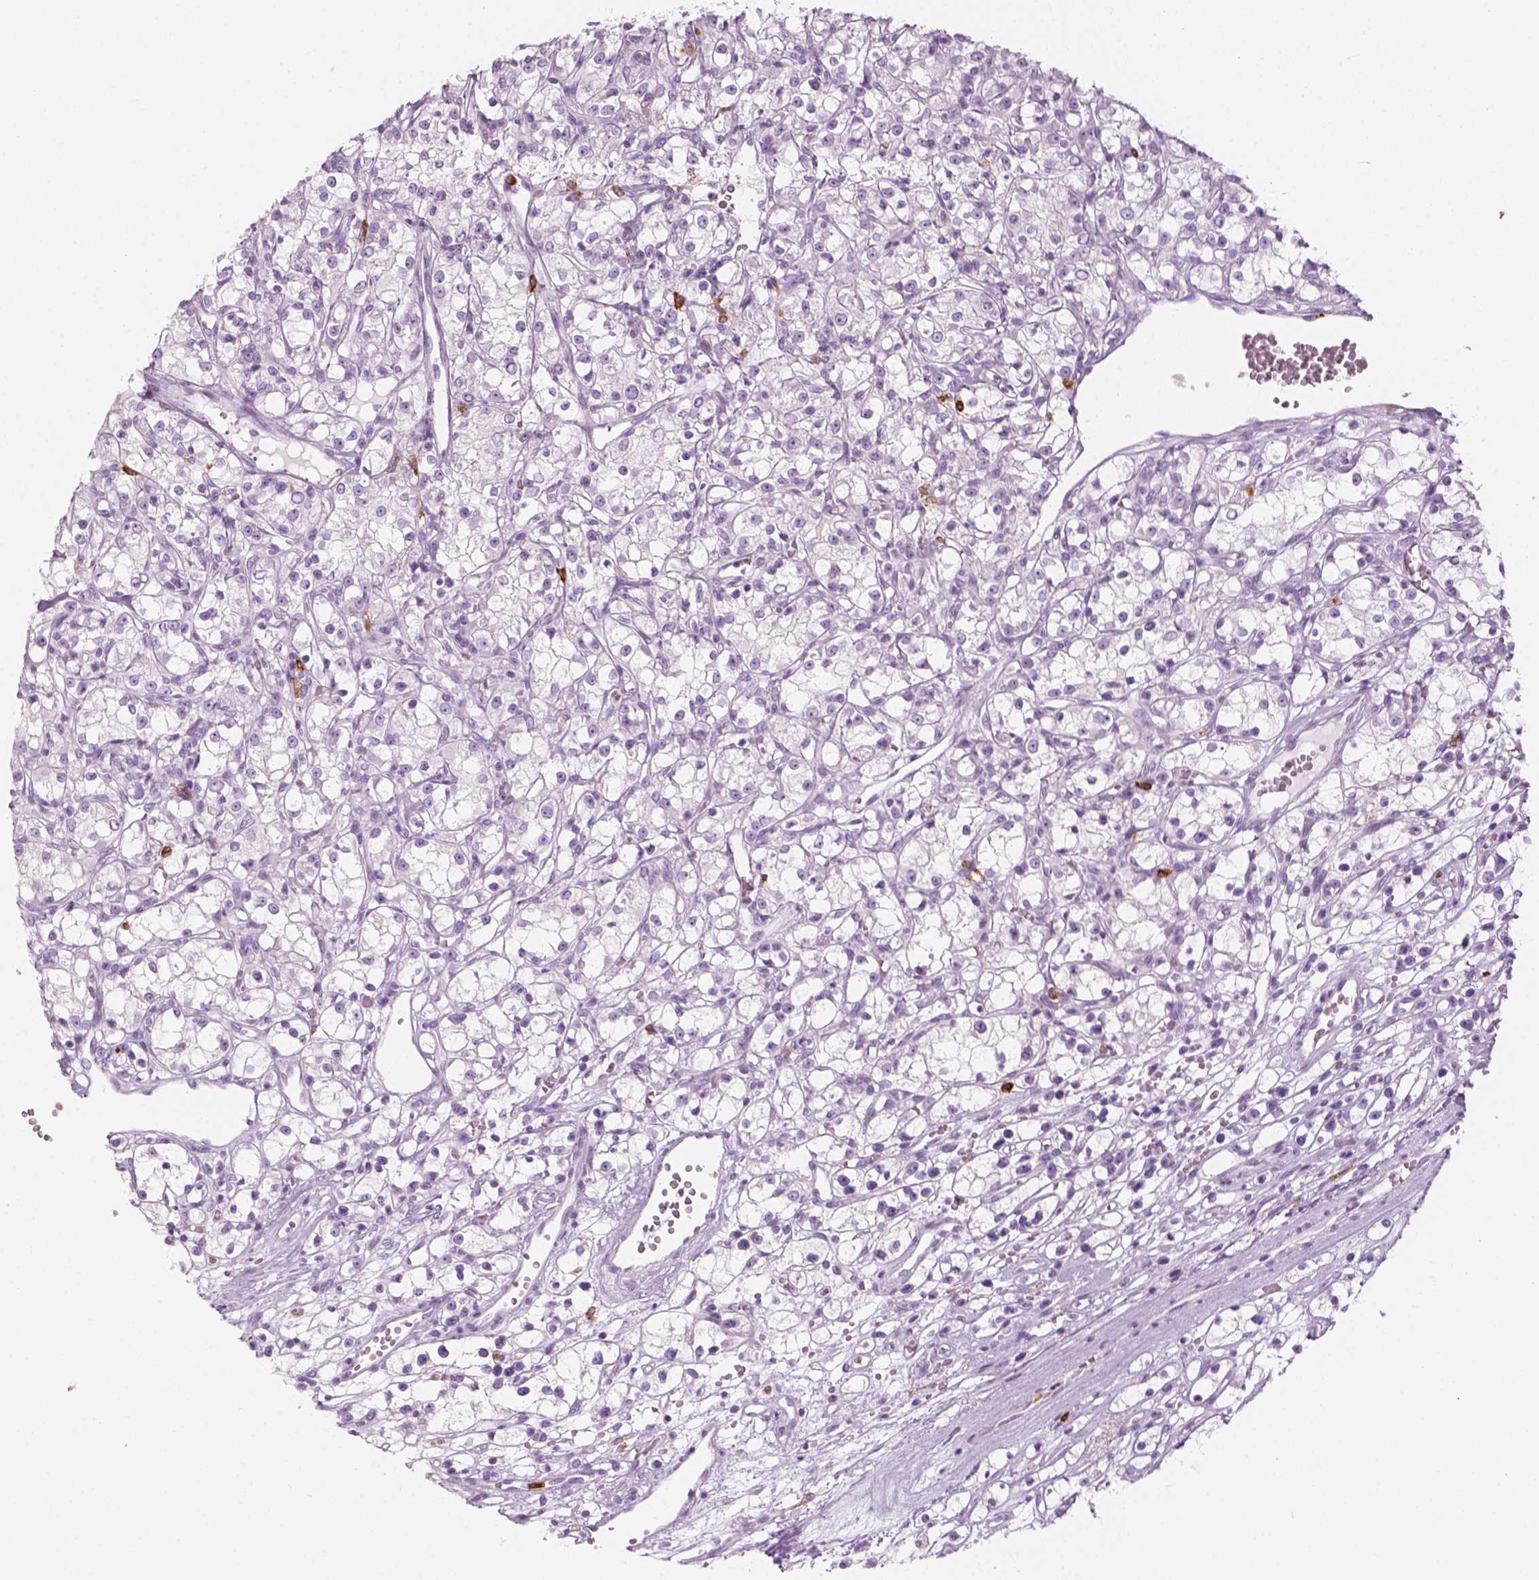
{"staining": {"intensity": "negative", "quantity": "none", "location": "none"}, "tissue": "renal cancer", "cell_type": "Tumor cells", "image_type": "cancer", "snomed": [{"axis": "morphology", "description": "Adenocarcinoma, NOS"}, {"axis": "topography", "description": "Kidney"}], "caption": "This is a histopathology image of immunohistochemistry staining of adenocarcinoma (renal), which shows no staining in tumor cells. (DAB (3,3'-diaminobenzidine) IHC, high magnification).", "gene": "CES1", "patient": {"sex": "female", "age": 59}}